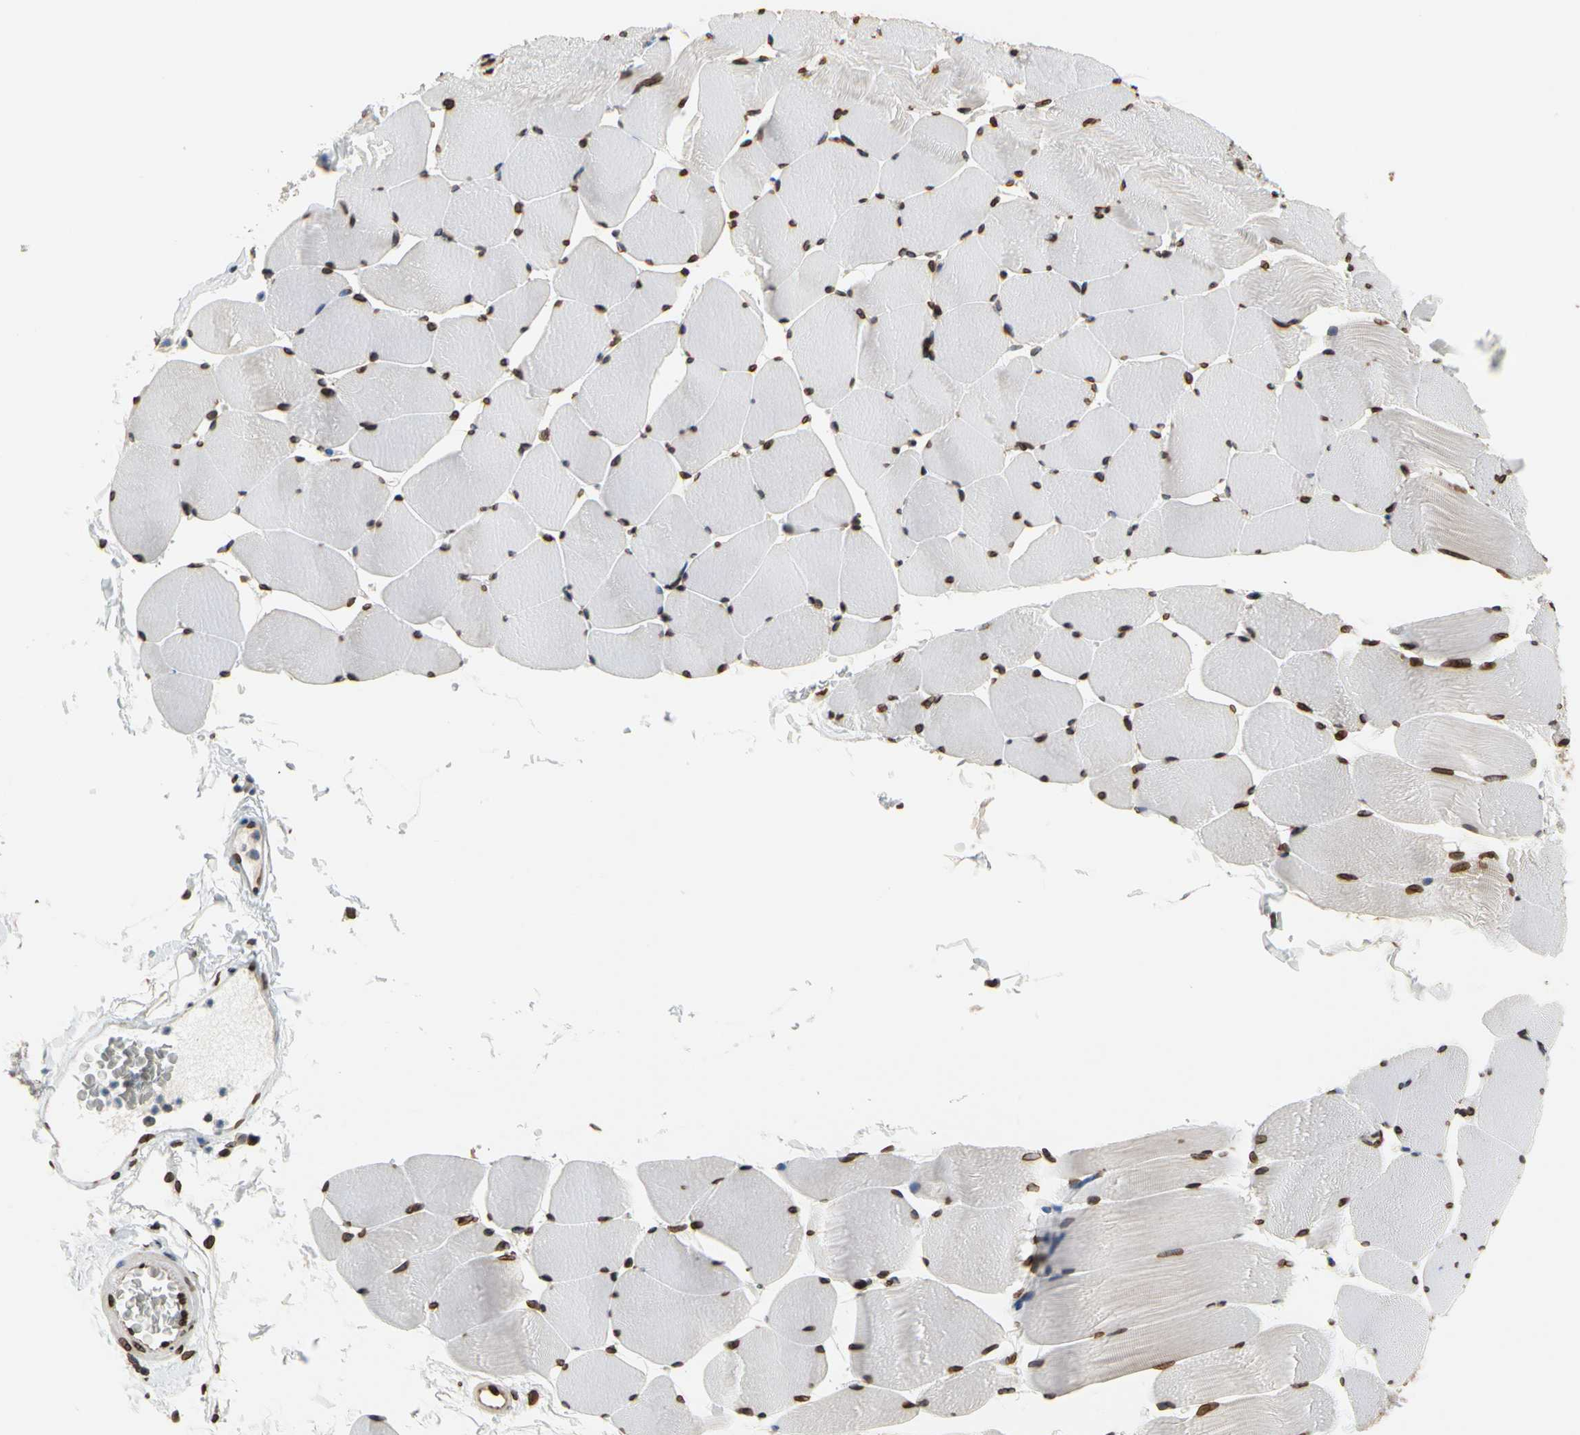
{"staining": {"intensity": "strong", "quantity": ">75%", "location": "cytoplasmic/membranous,nuclear"}, "tissue": "skeletal muscle", "cell_type": "Myocytes", "image_type": "normal", "snomed": [{"axis": "morphology", "description": "Normal tissue, NOS"}, {"axis": "topography", "description": "Skeletal muscle"}], "caption": "This is an image of immunohistochemistry (IHC) staining of benign skeletal muscle, which shows strong positivity in the cytoplasmic/membranous,nuclear of myocytes.", "gene": "SUN1", "patient": {"sex": "male", "age": 62}}